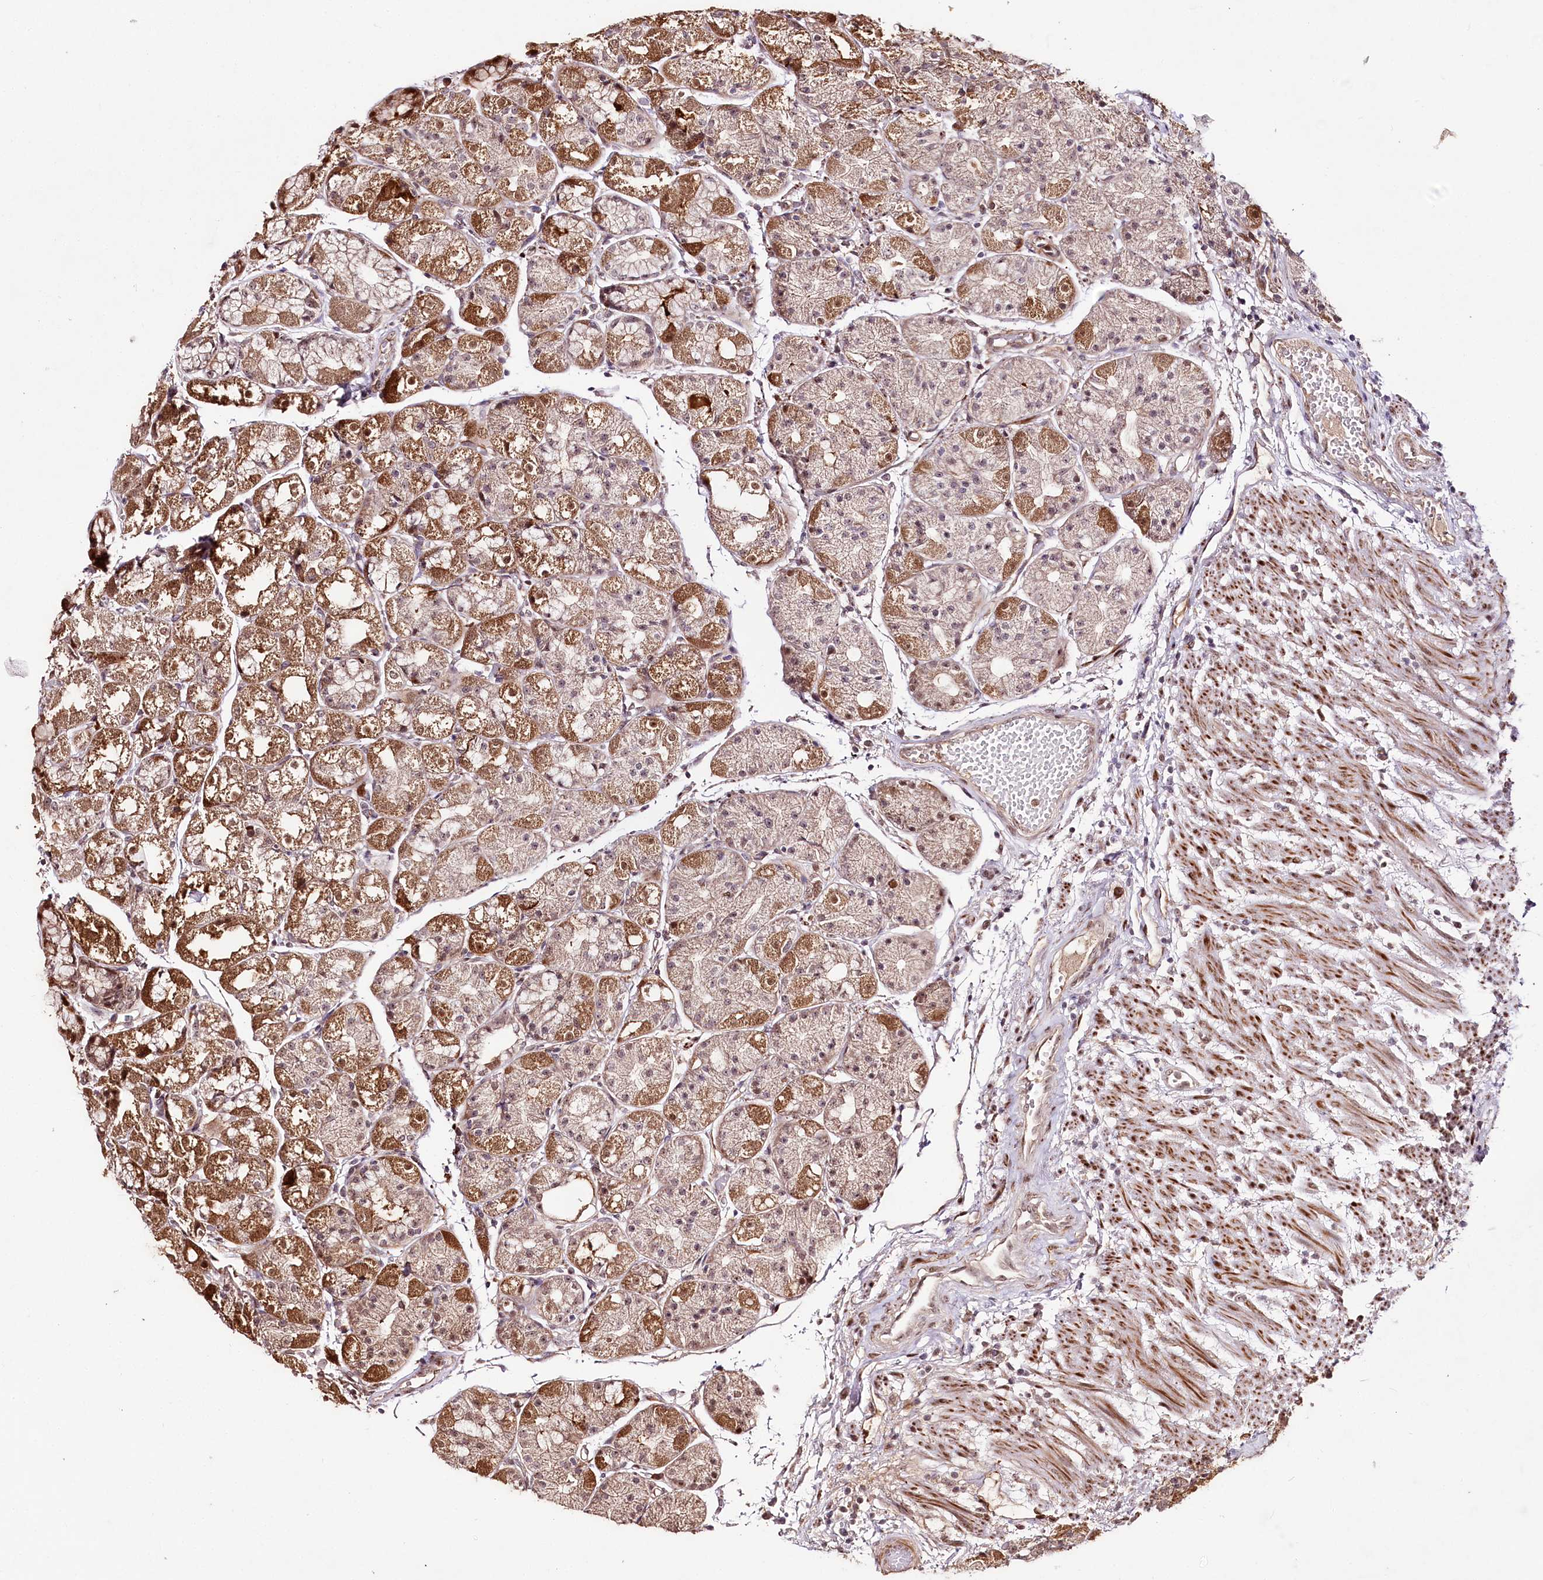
{"staining": {"intensity": "strong", "quantity": ">75%", "location": "cytoplasmic/membranous,nuclear"}, "tissue": "stomach", "cell_type": "Glandular cells", "image_type": "normal", "snomed": [{"axis": "morphology", "description": "Normal tissue, NOS"}, {"axis": "topography", "description": "Stomach, upper"}], "caption": "Immunohistochemical staining of normal human stomach exhibits high levels of strong cytoplasmic/membranous,nuclear expression in about >75% of glandular cells.", "gene": "DMP1", "patient": {"sex": "male", "age": 72}}